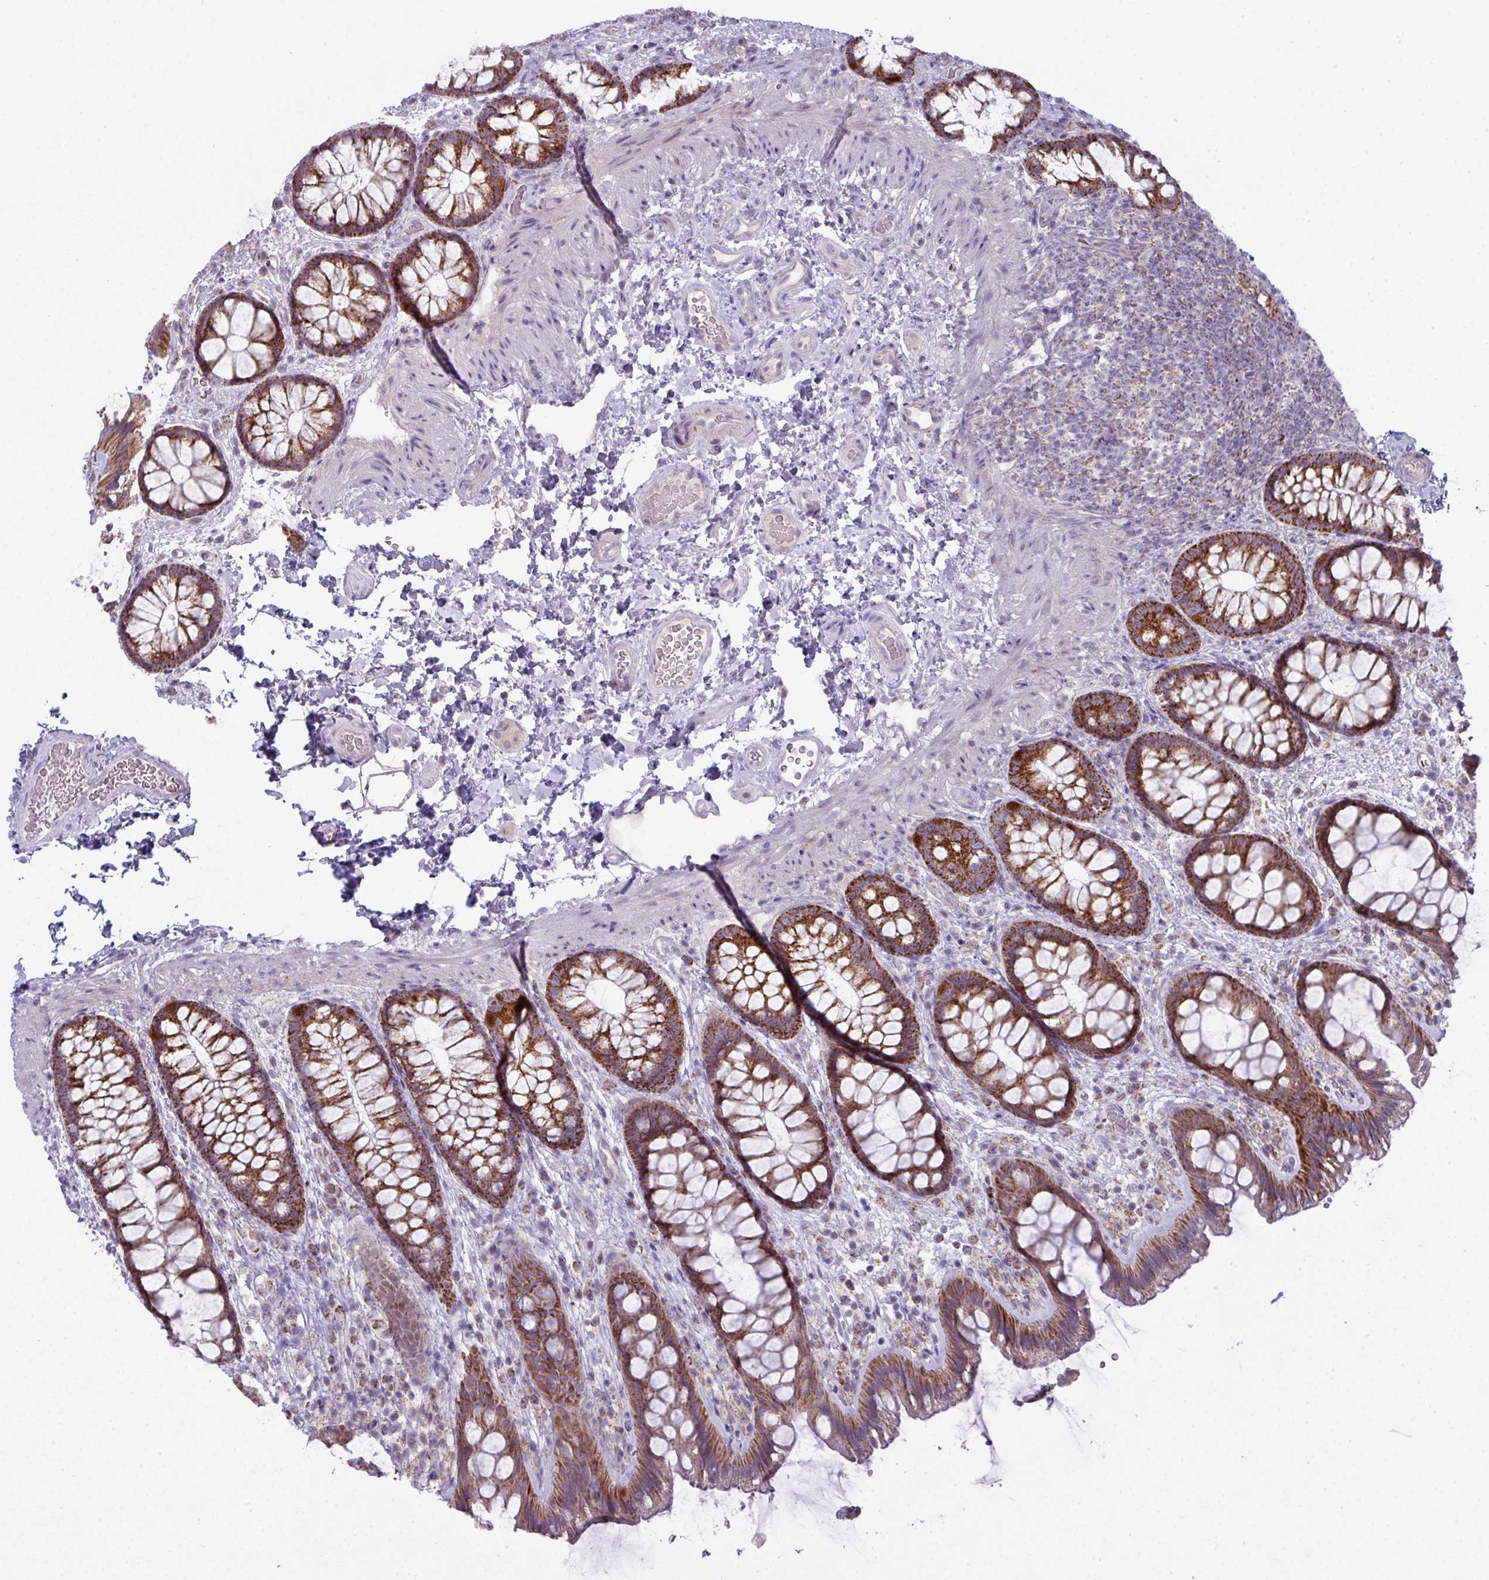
{"staining": {"intensity": "negative", "quantity": "none", "location": "none"}, "tissue": "colon", "cell_type": "Endothelial cells", "image_type": "normal", "snomed": [{"axis": "morphology", "description": "Normal tissue, NOS"}, {"axis": "topography", "description": "Colon"}], "caption": "A high-resolution image shows immunohistochemistry (IHC) staining of normal colon, which demonstrates no significant expression in endothelial cells.", "gene": "ZNF615", "patient": {"sex": "male", "age": 46}}